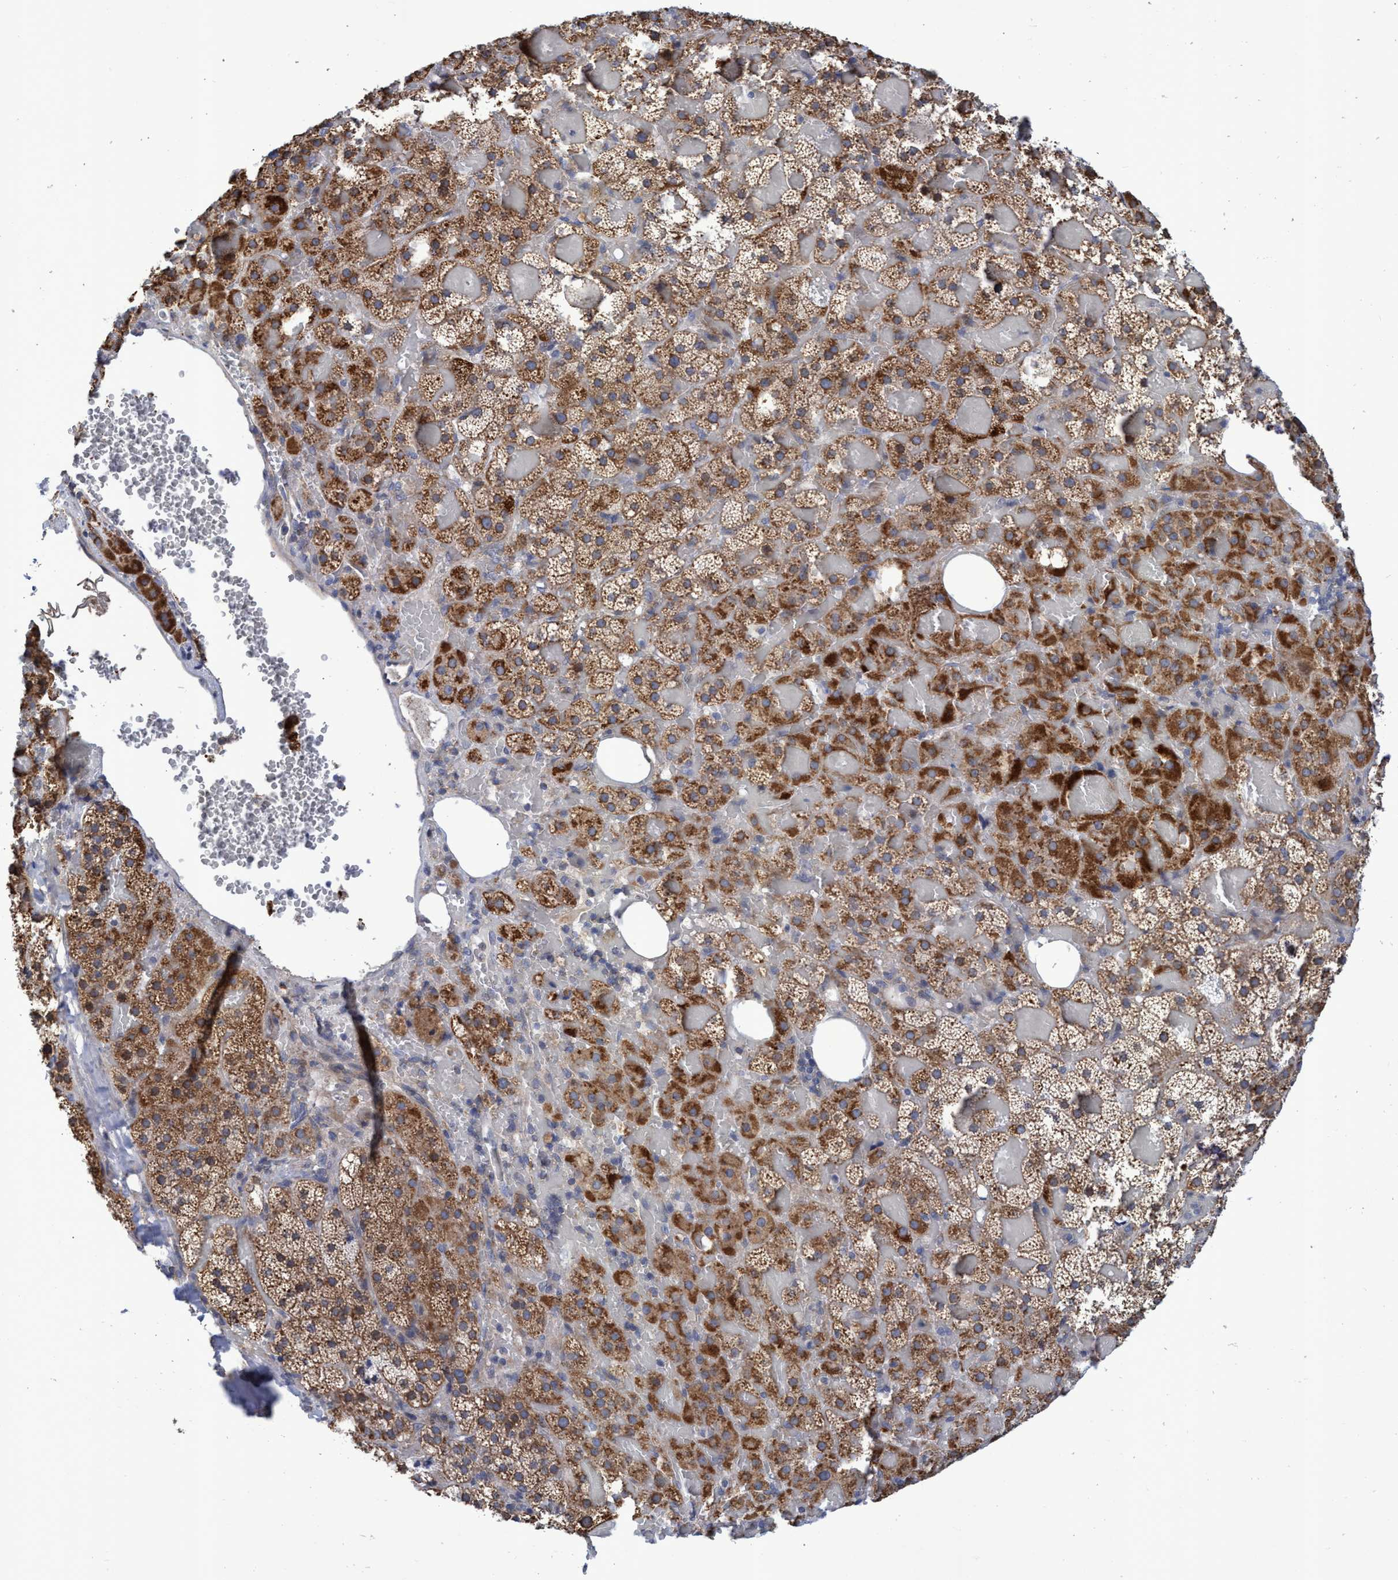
{"staining": {"intensity": "moderate", "quantity": ">75%", "location": "cytoplasmic/membranous"}, "tissue": "adrenal gland", "cell_type": "Glandular cells", "image_type": "normal", "snomed": [{"axis": "morphology", "description": "Normal tissue, NOS"}, {"axis": "topography", "description": "Adrenal gland"}], "caption": "IHC staining of normal adrenal gland, which exhibits medium levels of moderate cytoplasmic/membranous staining in about >75% of glandular cells indicating moderate cytoplasmic/membranous protein staining. The staining was performed using DAB (brown) for protein detection and nuclei were counterstained in hematoxylin (blue).", "gene": "NAT16", "patient": {"sex": "female", "age": 59}}